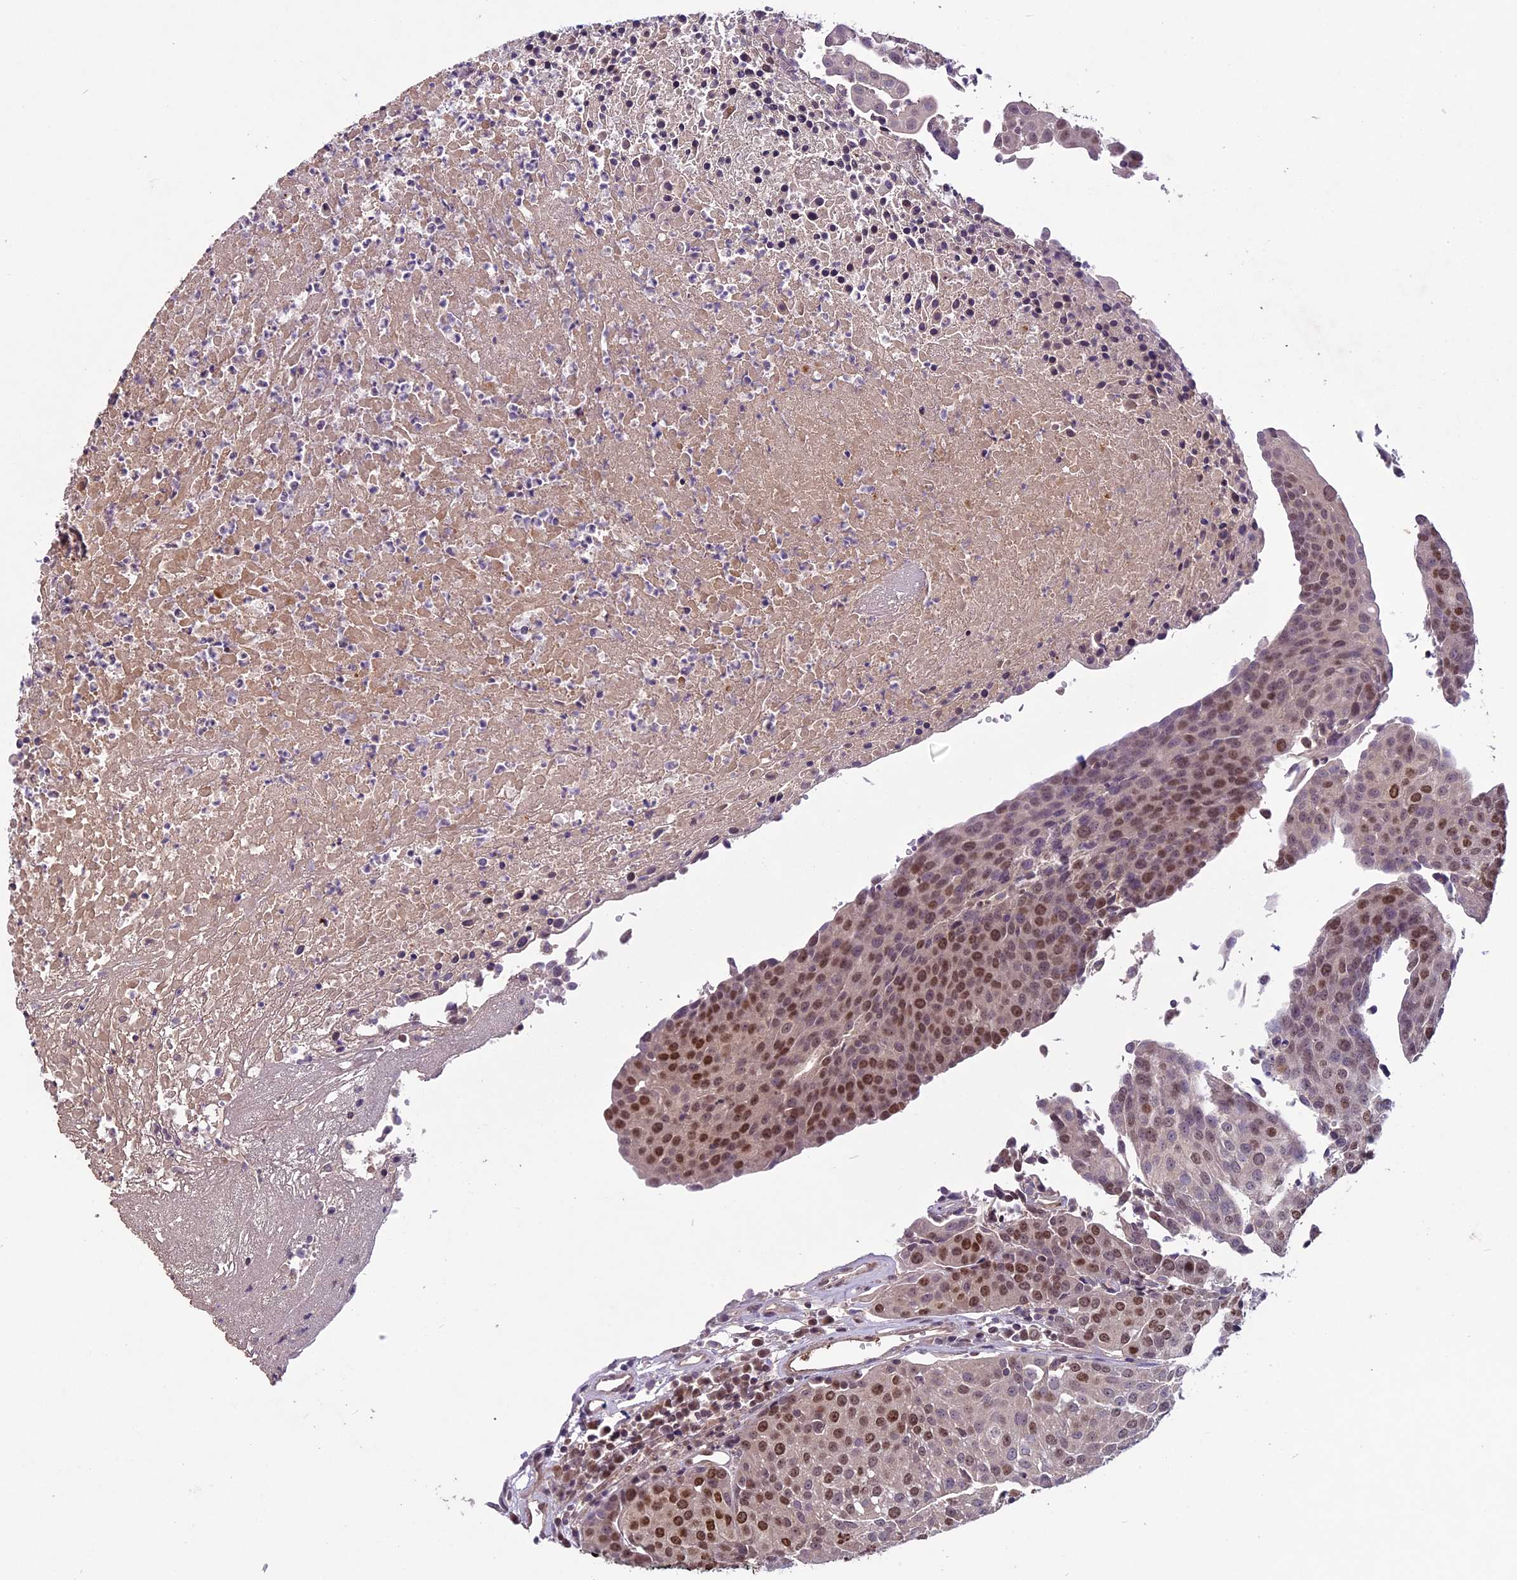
{"staining": {"intensity": "moderate", "quantity": "25%-75%", "location": "nuclear"}, "tissue": "urothelial cancer", "cell_type": "Tumor cells", "image_type": "cancer", "snomed": [{"axis": "morphology", "description": "Urothelial carcinoma, High grade"}, {"axis": "topography", "description": "Urinary bladder"}], "caption": "Moderate nuclear protein positivity is appreciated in approximately 25%-75% of tumor cells in urothelial carcinoma (high-grade).", "gene": "C3orf70", "patient": {"sex": "female", "age": 85}}